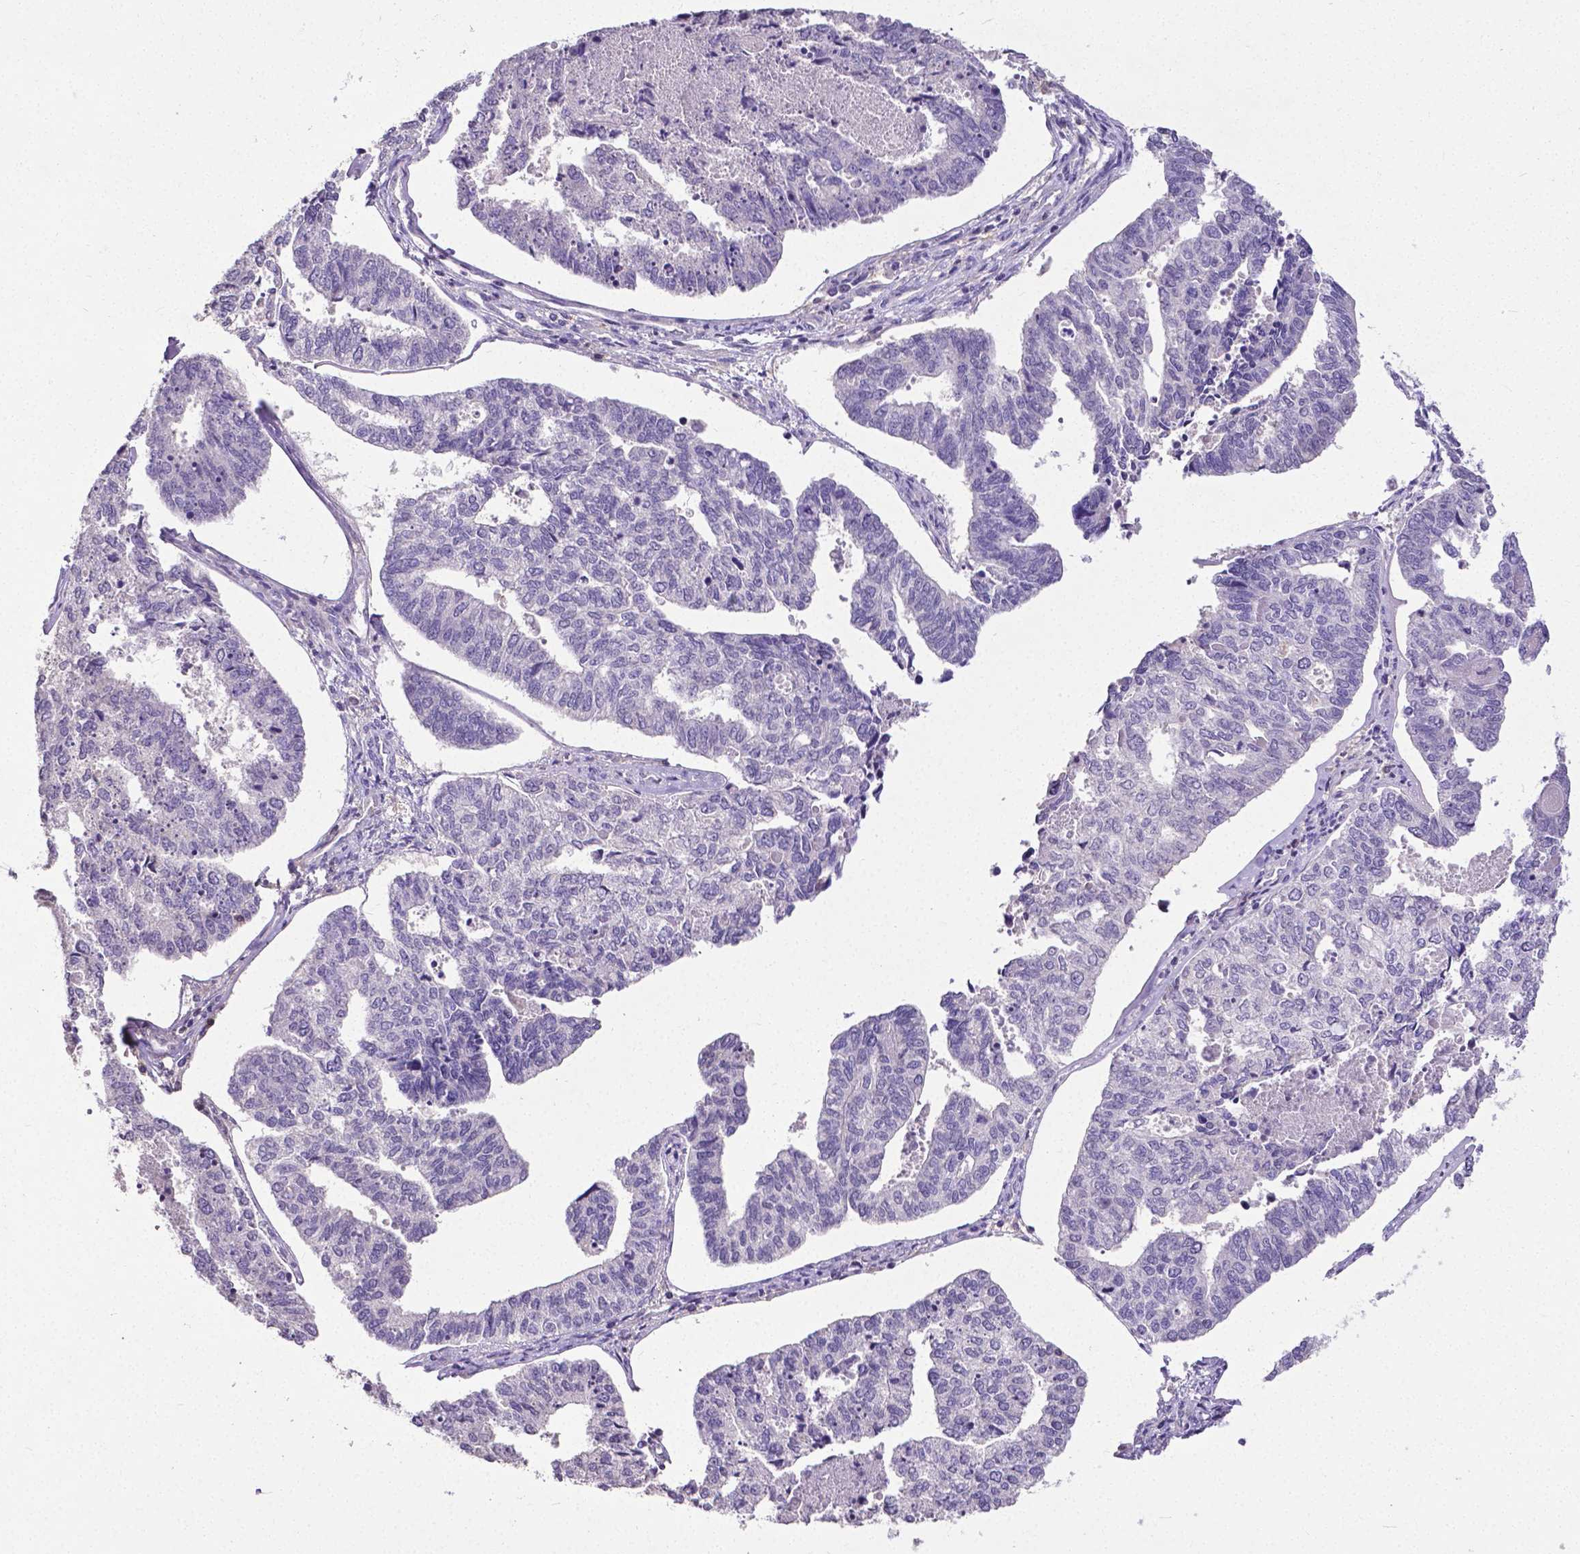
{"staining": {"intensity": "negative", "quantity": "none", "location": "none"}, "tissue": "endometrial cancer", "cell_type": "Tumor cells", "image_type": "cancer", "snomed": [{"axis": "morphology", "description": "Adenocarcinoma, NOS"}, {"axis": "topography", "description": "Endometrium"}], "caption": "Tumor cells are negative for protein expression in human adenocarcinoma (endometrial).", "gene": "CD4", "patient": {"sex": "female", "age": 73}}